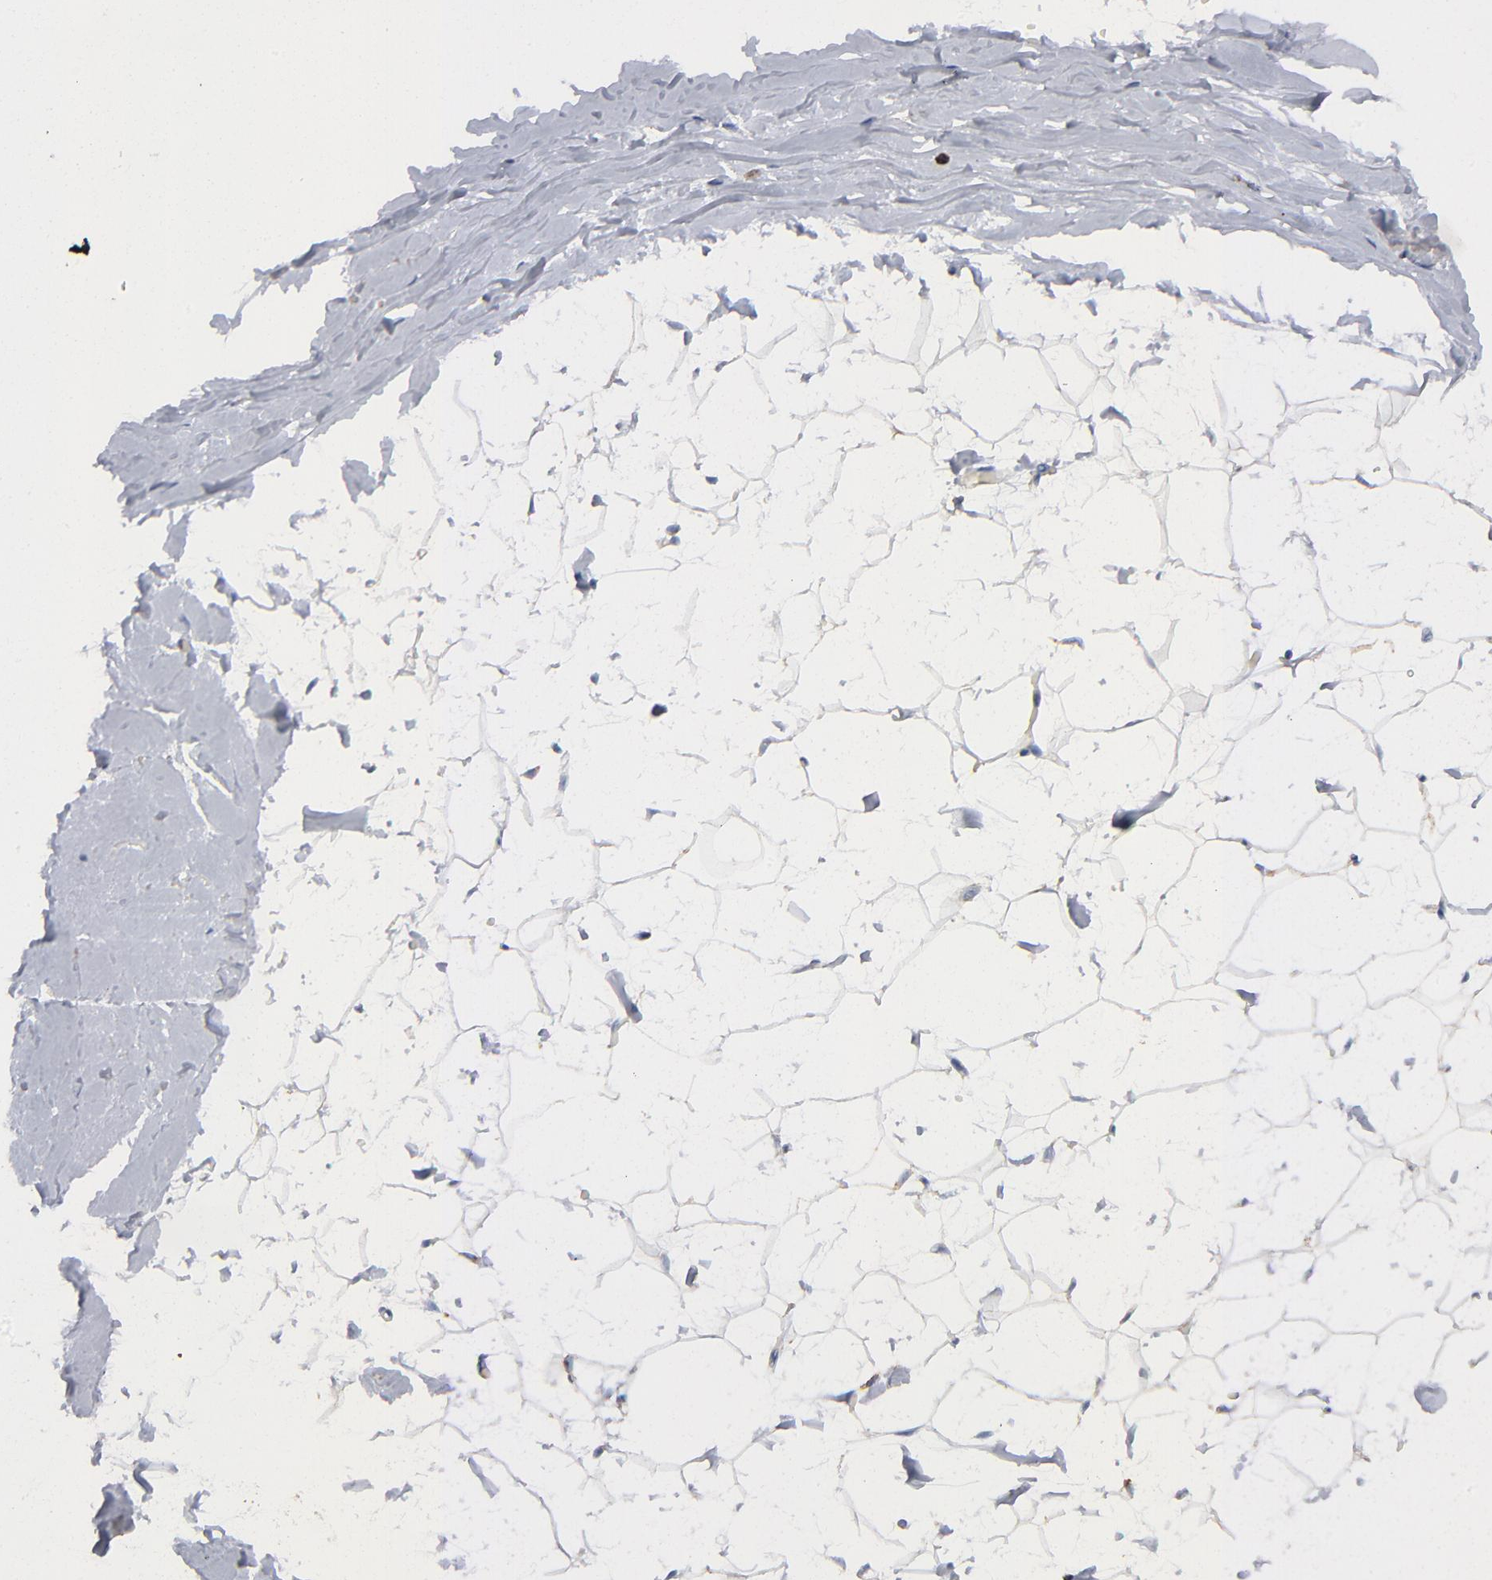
{"staining": {"intensity": "negative", "quantity": "none", "location": "none"}, "tissue": "breast", "cell_type": "Adipocytes", "image_type": "normal", "snomed": [{"axis": "morphology", "description": "Normal tissue, NOS"}, {"axis": "topography", "description": "Breast"}], "caption": "Unremarkable breast was stained to show a protein in brown. There is no significant staining in adipocytes. (DAB immunohistochemistry (IHC), high magnification).", "gene": "ASB3", "patient": {"sex": "female", "age": 23}}